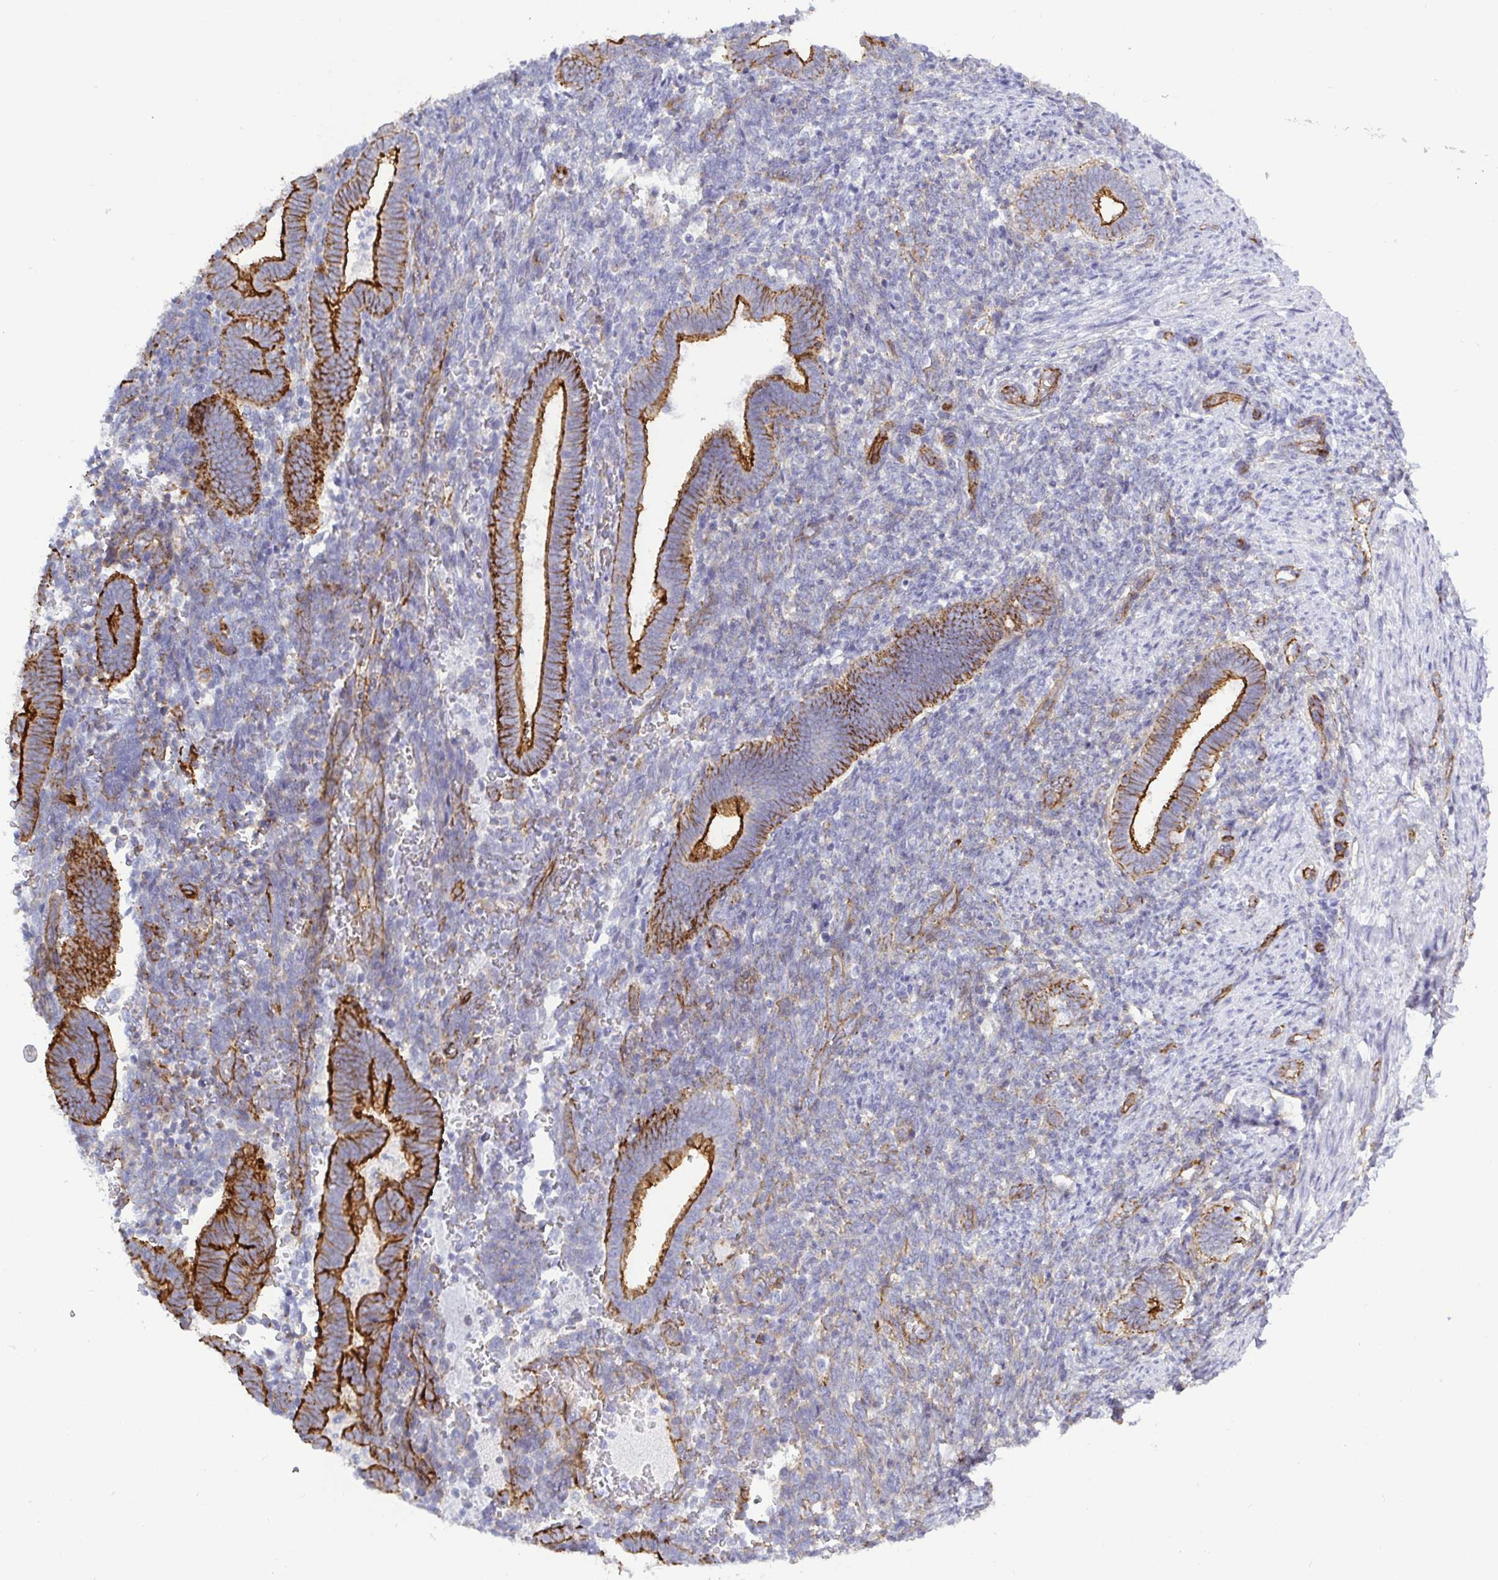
{"staining": {"intensity": "weak", "quantity": "<25%", "location": "cytoplasmic/membranous"}, "tissue": "endometrium", "cell_type": "Cells in endometrial stroma", "image_type": "normal", "snomed": [{"axis": "morphology", "description": "Normal tissue, NOS"}, {"axis": "topography", "description": "Endometrium"}], "caption": "Immunohistochemistry of unremarkable human endometrium displays no positivity in cells in endometrial stroma.", "gene": "LIMA1", "patient": {"sex": "female", "age": 34}}